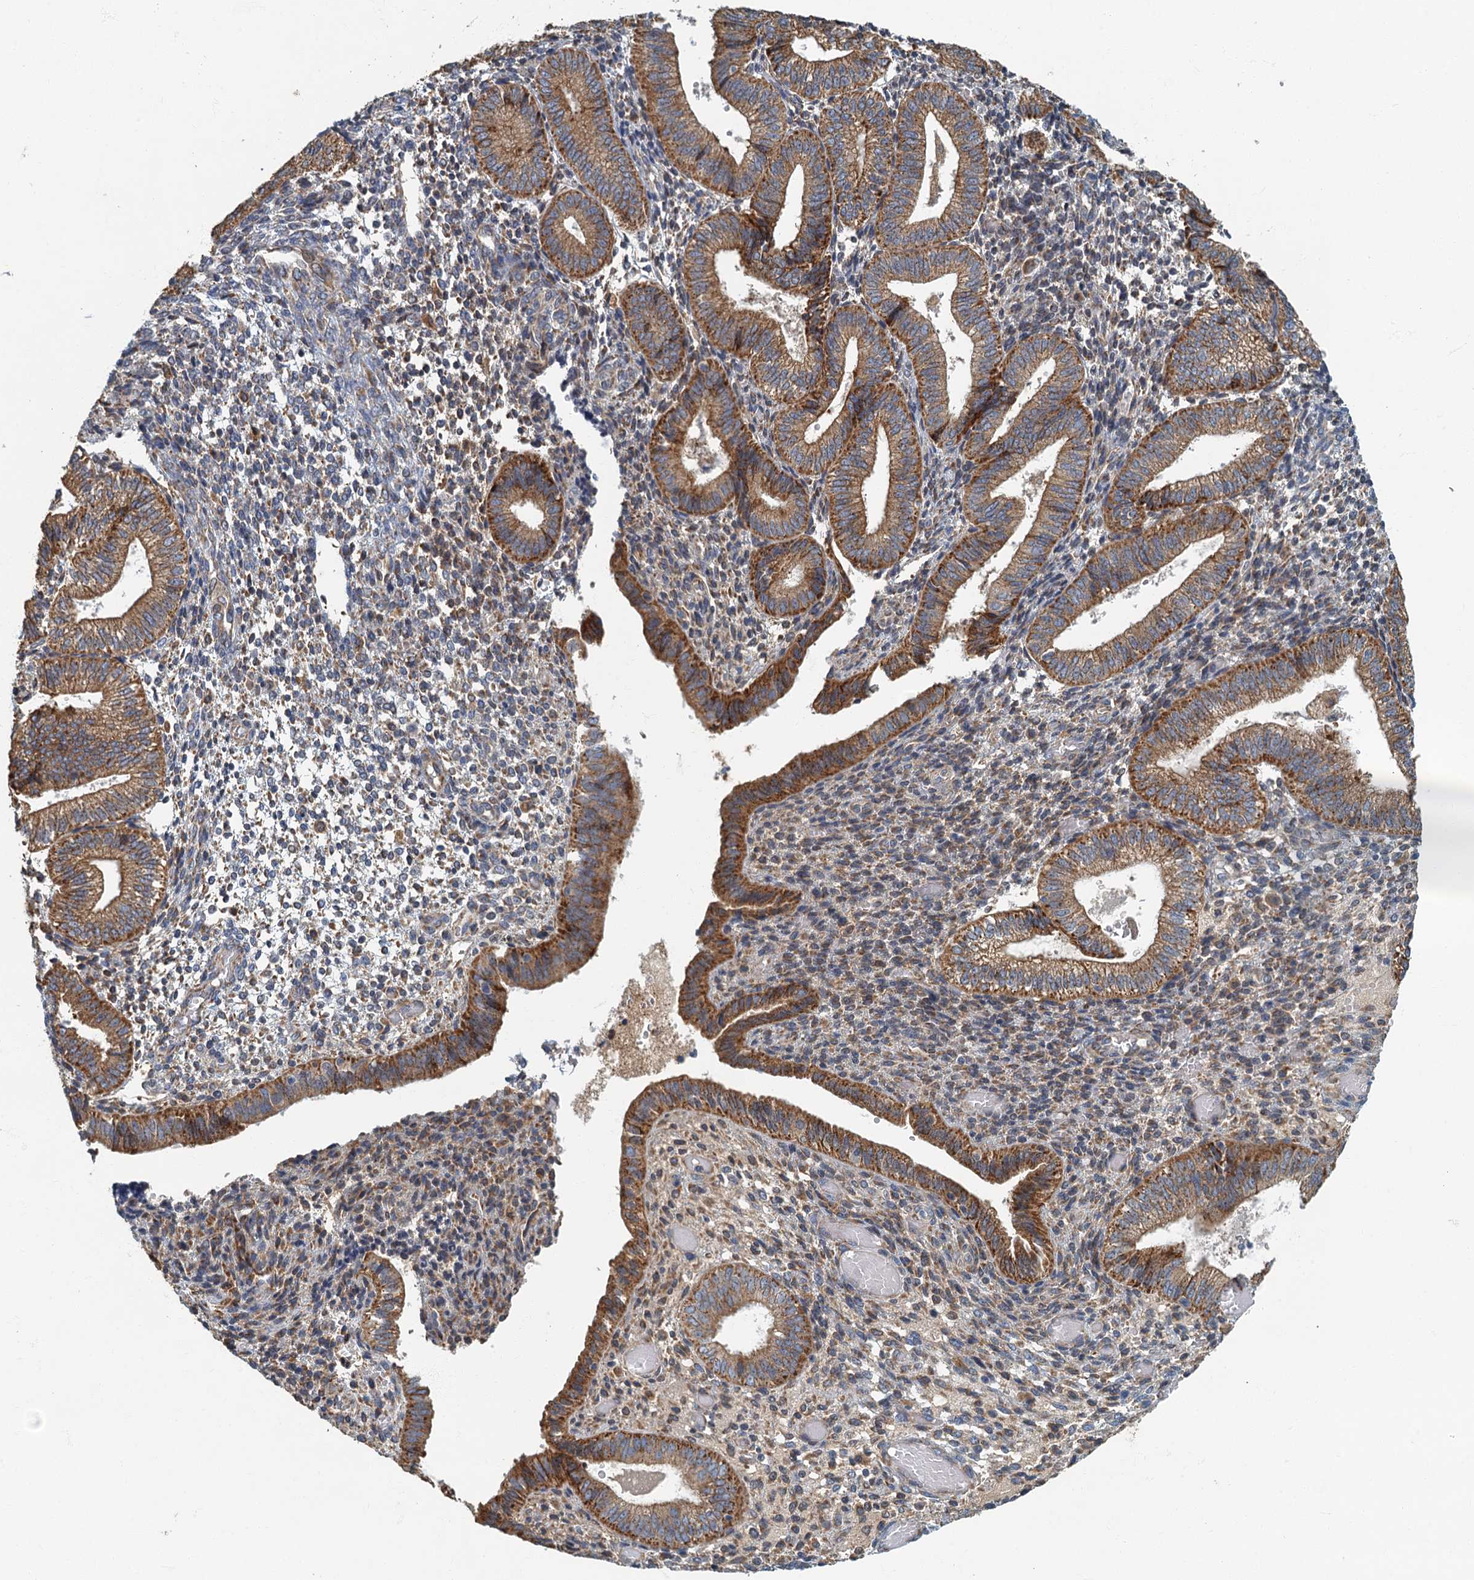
{"staining": {"intensity": "moderate", "quantity": "<25%", "location": "cytoplasmic/membranous"}, "tissue": "endometrium", "cell_type": "Cells in endometrial stroma", "image_type": "normal", "snomed": [{"axis": "morphology", "description": "Normal tissue, NOS"}, {"axis": "topography", "description": "Endometrium"}], "caption": "Immunohistochemical staining of unremarkable human endometrium shows moderate cytoplasmic/membranous protein staining in approximately <25% of cells in endometrial stroma.", "gene": "SPDYC", "patient": {"sex": "female", "age": 34}}